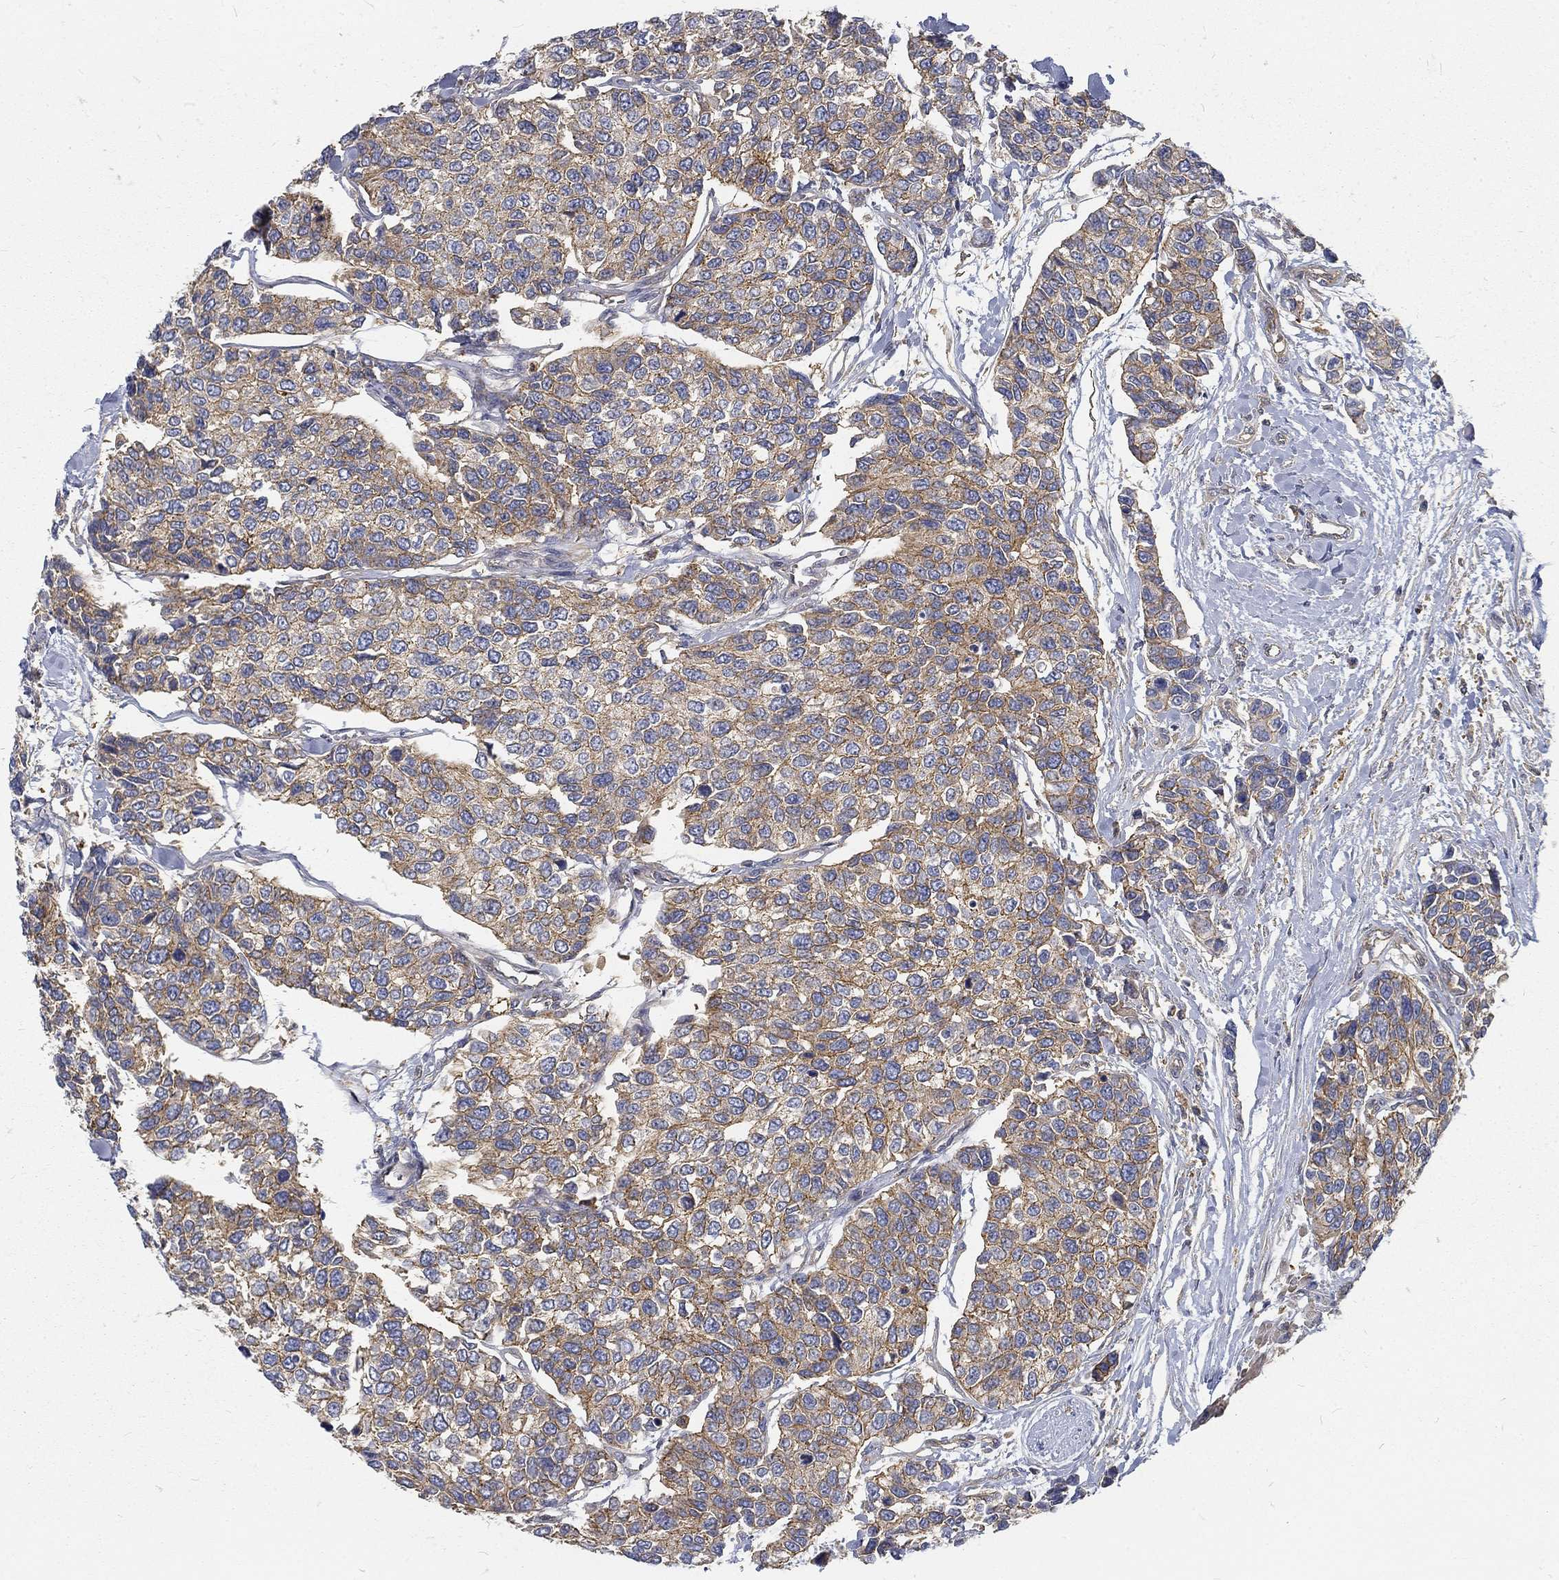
{"staining": {"intensity": "moderate", "quantity": "25%-75%", "location": "cytoplasmic/membranous"}, "tissue": "urothelial cancer", "cell_type": "Tumor cells", "image_type": "cancer", "snomed": [{"axis": "morphology", "description": "Urothelial carcinoma, High grade"}, {"axis": "topography", "description": "Urinary bladder"}], "caption": "Immunohistochemical staining of human high-grade urothelial carcinoma displays medium levels of moderate cytoplasmic/membranous protein staining in about 25%-75% of tumor cells.", "gene": "MTMR11", "patient": {"sex": "male", "age": 77}}